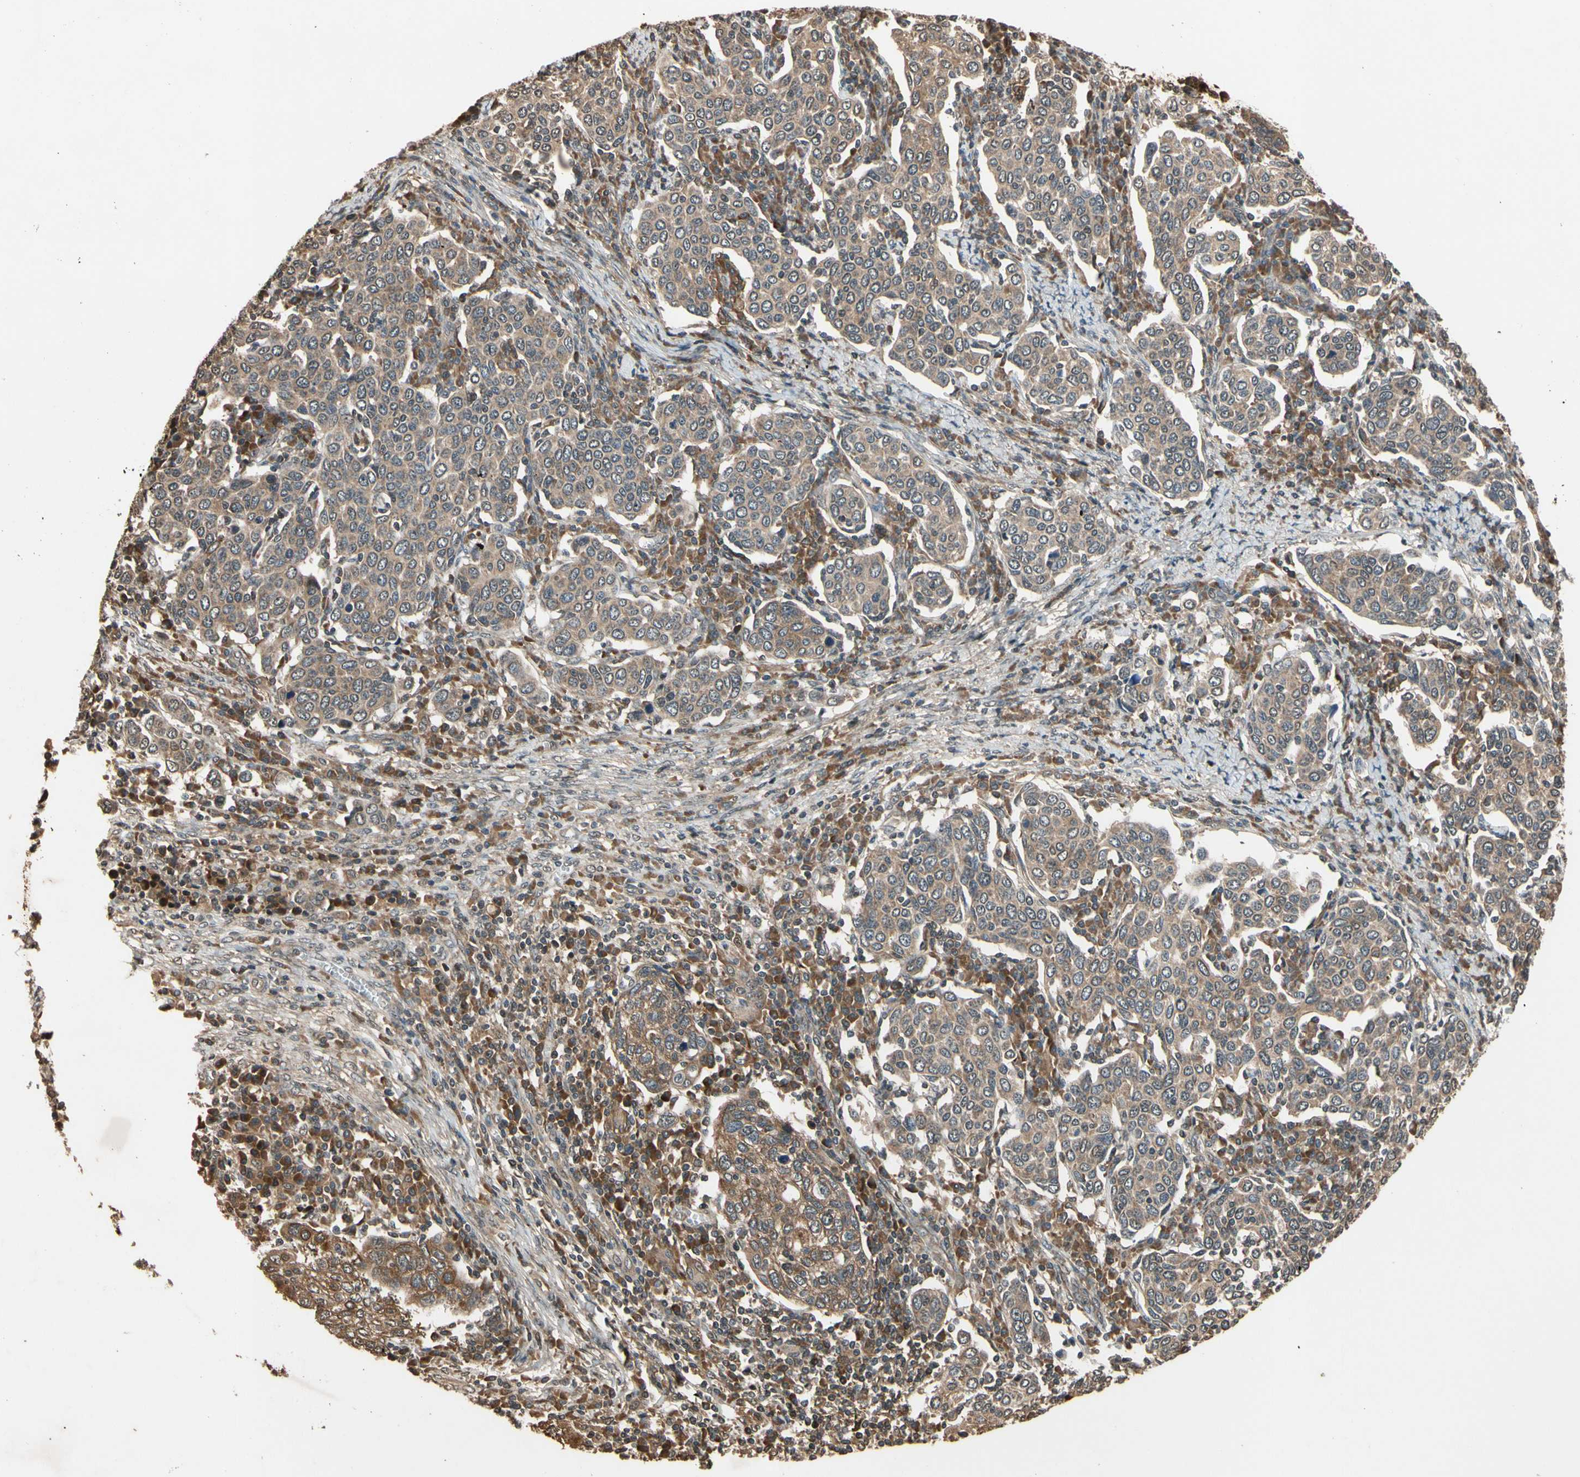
{"staining": {"intensity": "moderate", "quantity": ">75%", "location": "cytoplasmic/membranous"}, "tissue": "cervical cancer", "cell_type": "Tumor cells", "image_type": "cancer", "snomed": [{"axis": "morphology", "description": "Squamous cell carcinoma, NOS"}, {"axis": "topography", "description": "Cervix"}], "caption": "Protein staining exhibits moderate cytoplasmic/membranous expression in about >75% of tumor cells in cervical squamous cell carcinoma.", "gene": "TMEM230", "patient": {"sex": "female", "age": 40}}